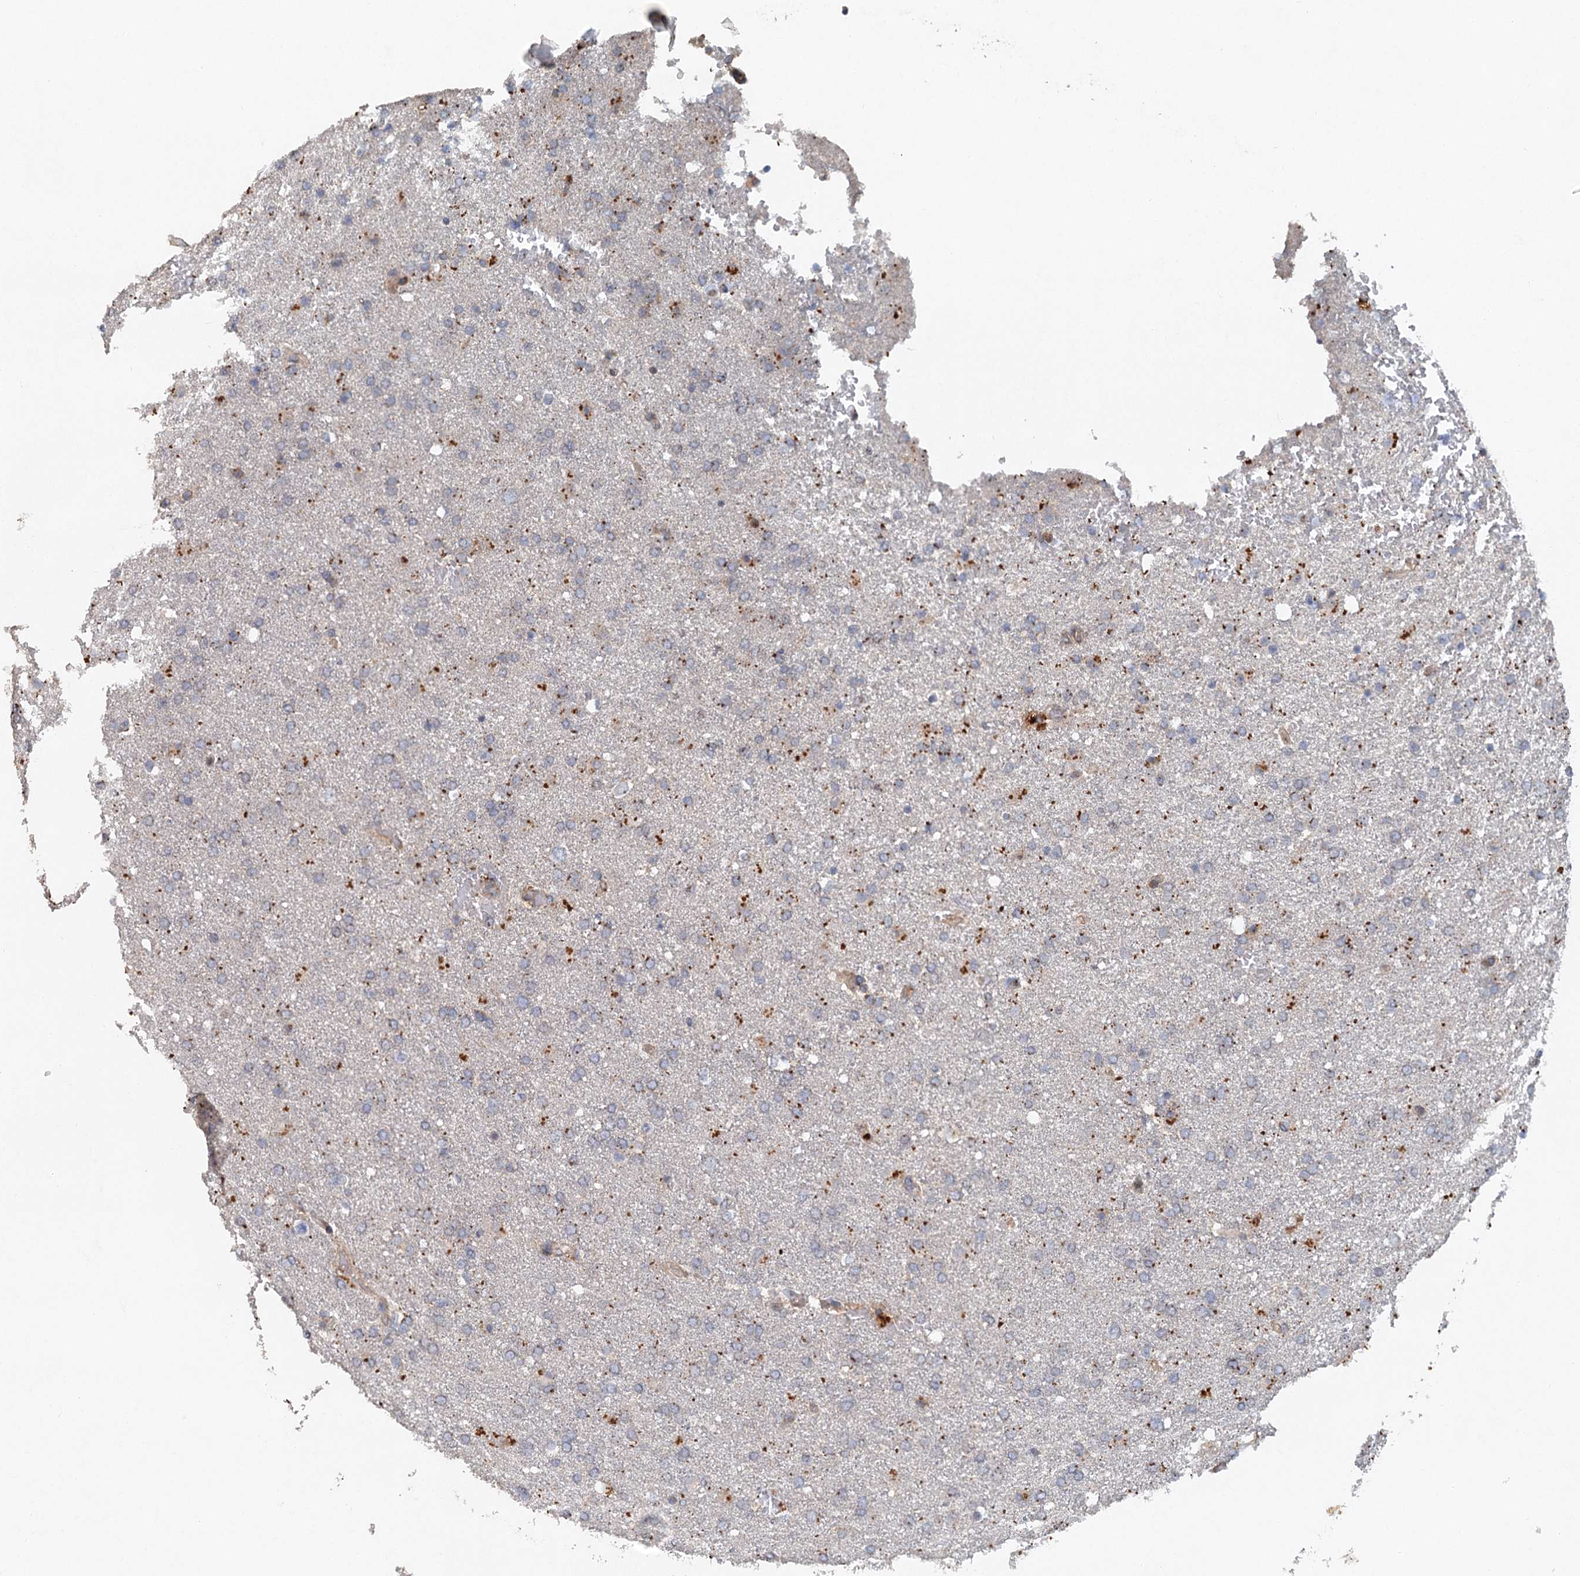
{"staining": {"intensity": "weak", "quantity": "<25%", "location": "cytoplasmic/membranous"}, "tissue": "glioma", "cell_type": "Tumor cells", "image_type": "cancer", "snomed": [{"axis": "morphology", "description": "Glioma, malignant, High grade"}, {"axis": "topography", "description": "Brain"}], "caption": "The micrograph demonstrates no significant expression in tumor cells of high-grade glioma (malignant).", "gene": "SRPX2", "patient": {"sex": "male", "age": 72}}